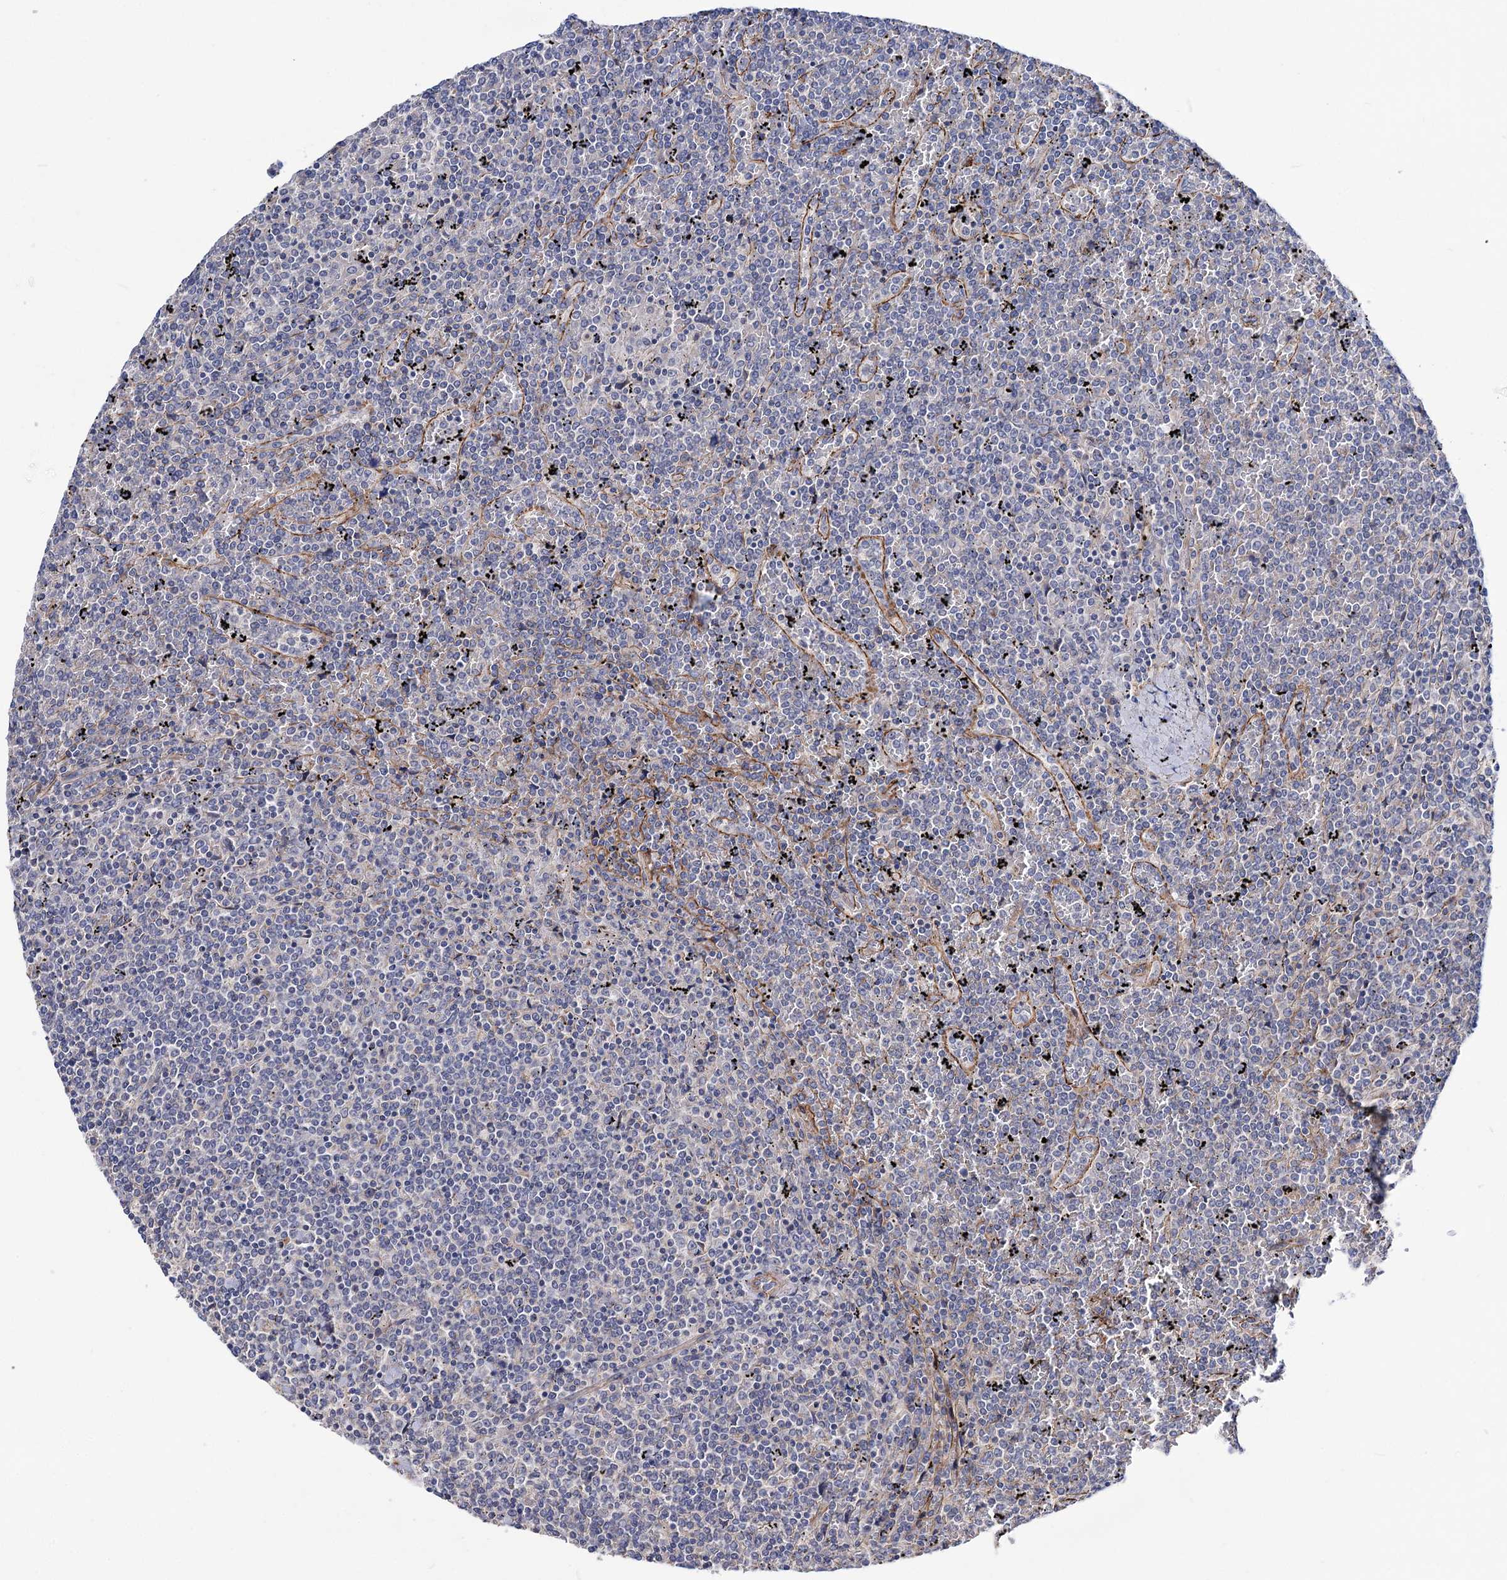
{"staining": {"intensity": "negative", "quantity": "none", "location": "none"}, "tissue": "lymphoma", "cell_type": "Tumor cells", "image_type": "cancer", "snomed": [{"axis": "morphology", "description": "Malignant lymphoma, non-Hodgkin's type, Low grade"}, {"axis": "topography", "description": "Spleen"}], "caption": "The immunohistochemistry (IHC) micrograph has no significant positivity in tumor cells of malignant lymphoma, non-Hodgkin's type (low-grade) tissue.", "gene": "NUDCD2", "patient": {"sex": "female", "age": 19}}